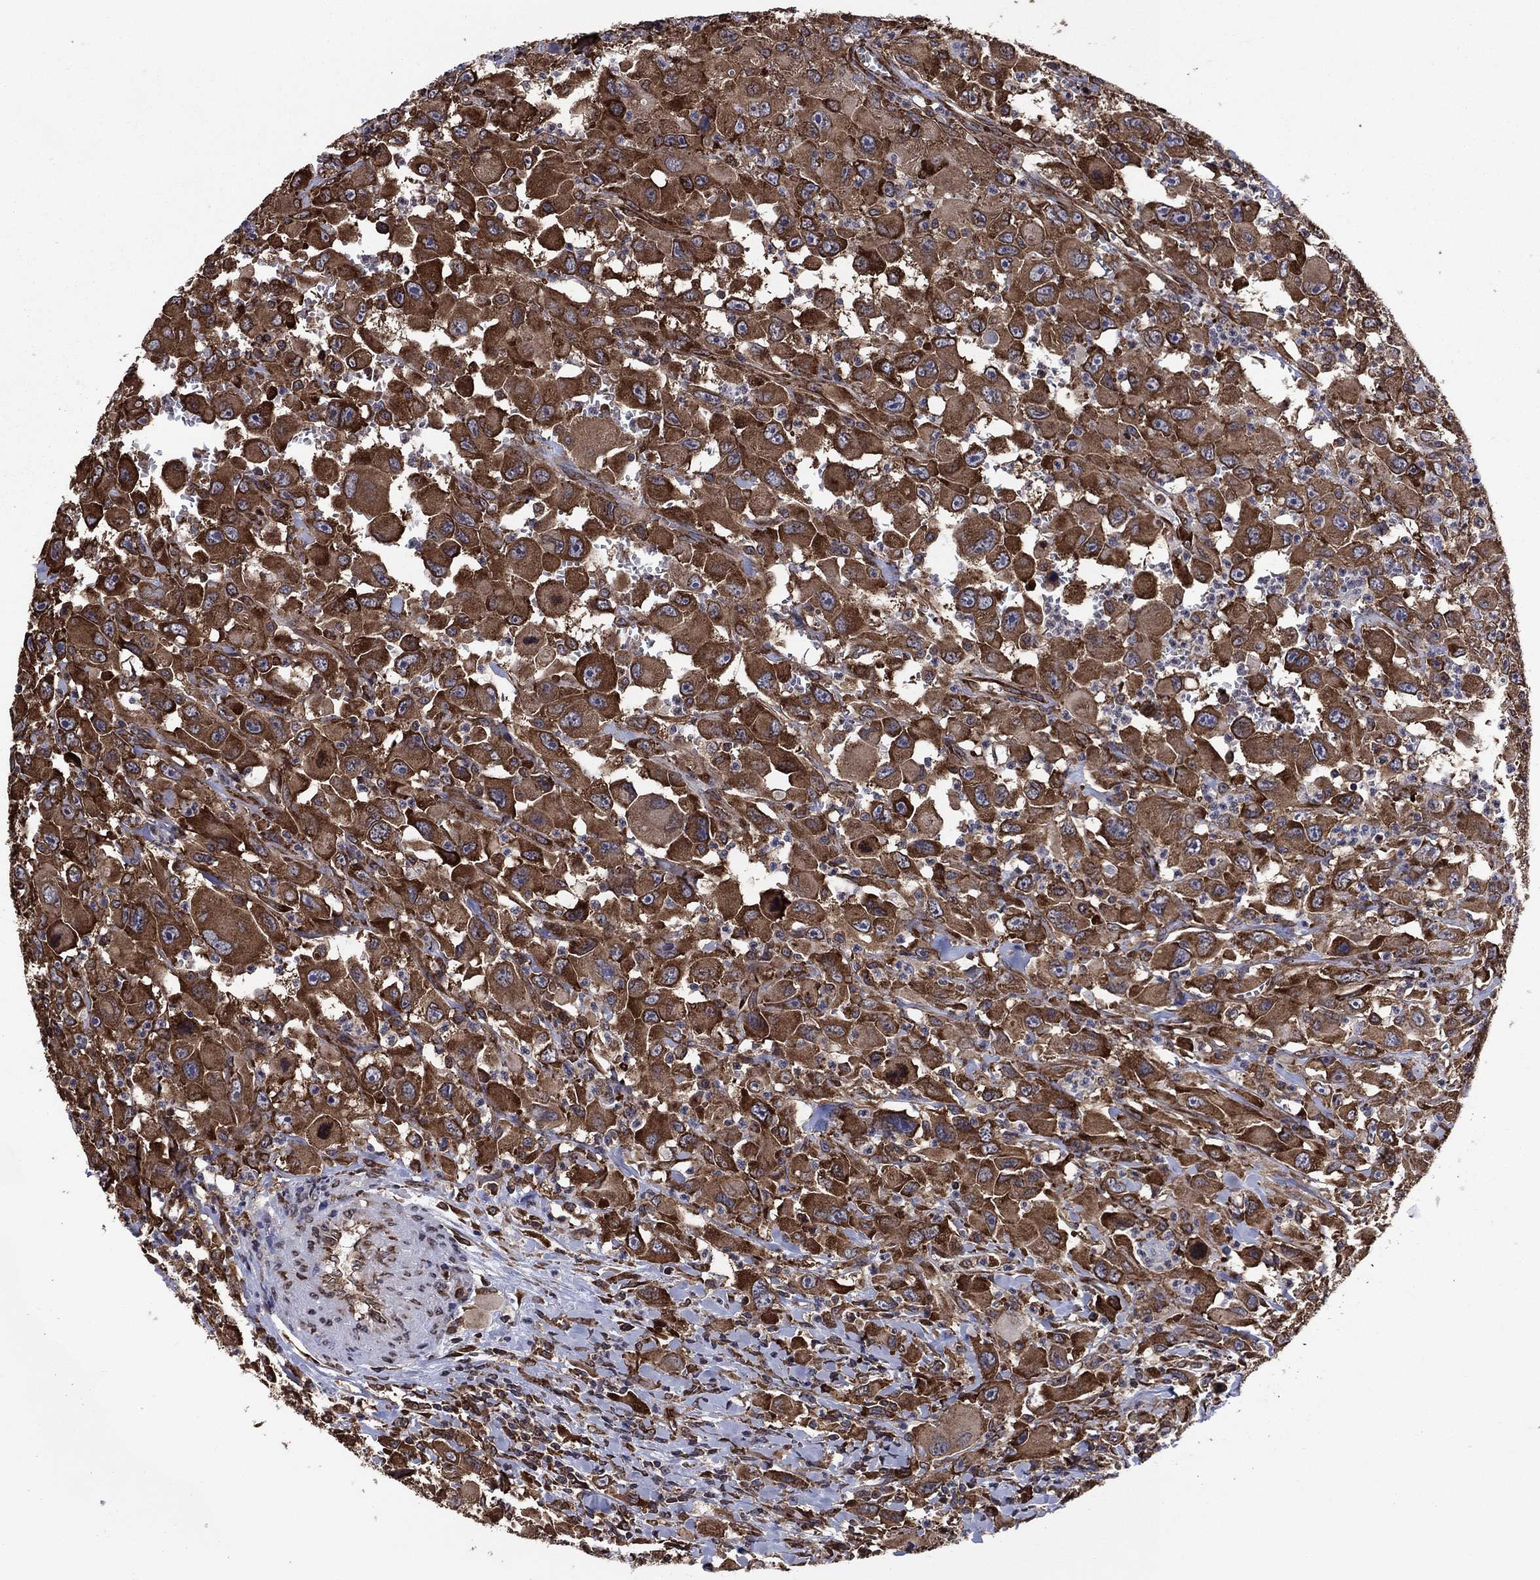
{"staining": {"intensity": "strong", "quantity": ">75%", "location": "cytoplasmic/membranous"}, "tissue": "head and neck cancer", "cell_type": "Tumor cells", "image_type": "cancer", "snomed": [{"axis": "morphology", "description": "Squamous cell carcinoma, NOS"}, {"axis": "morphology", "description": "Squamous cell carcinoma, metastatic, NOS"}, {"axis": "topography", "description": "Oral tissue"}, {"axis": "topography", "description": "Head-Neck"}], "caption": "Immunohistochemistry (IHC) histopathology image of neoplastic tissue: head and neck cancer stained using immunohistochemistry exhibits high levels of strong protein expression localized specifically in the cytoplasmic/membranous of tumor cells, appearing as a cytoplasmic/membranous brown color.", "gene": "YBX1", "patient": {"sex": "female", "age": 85}}